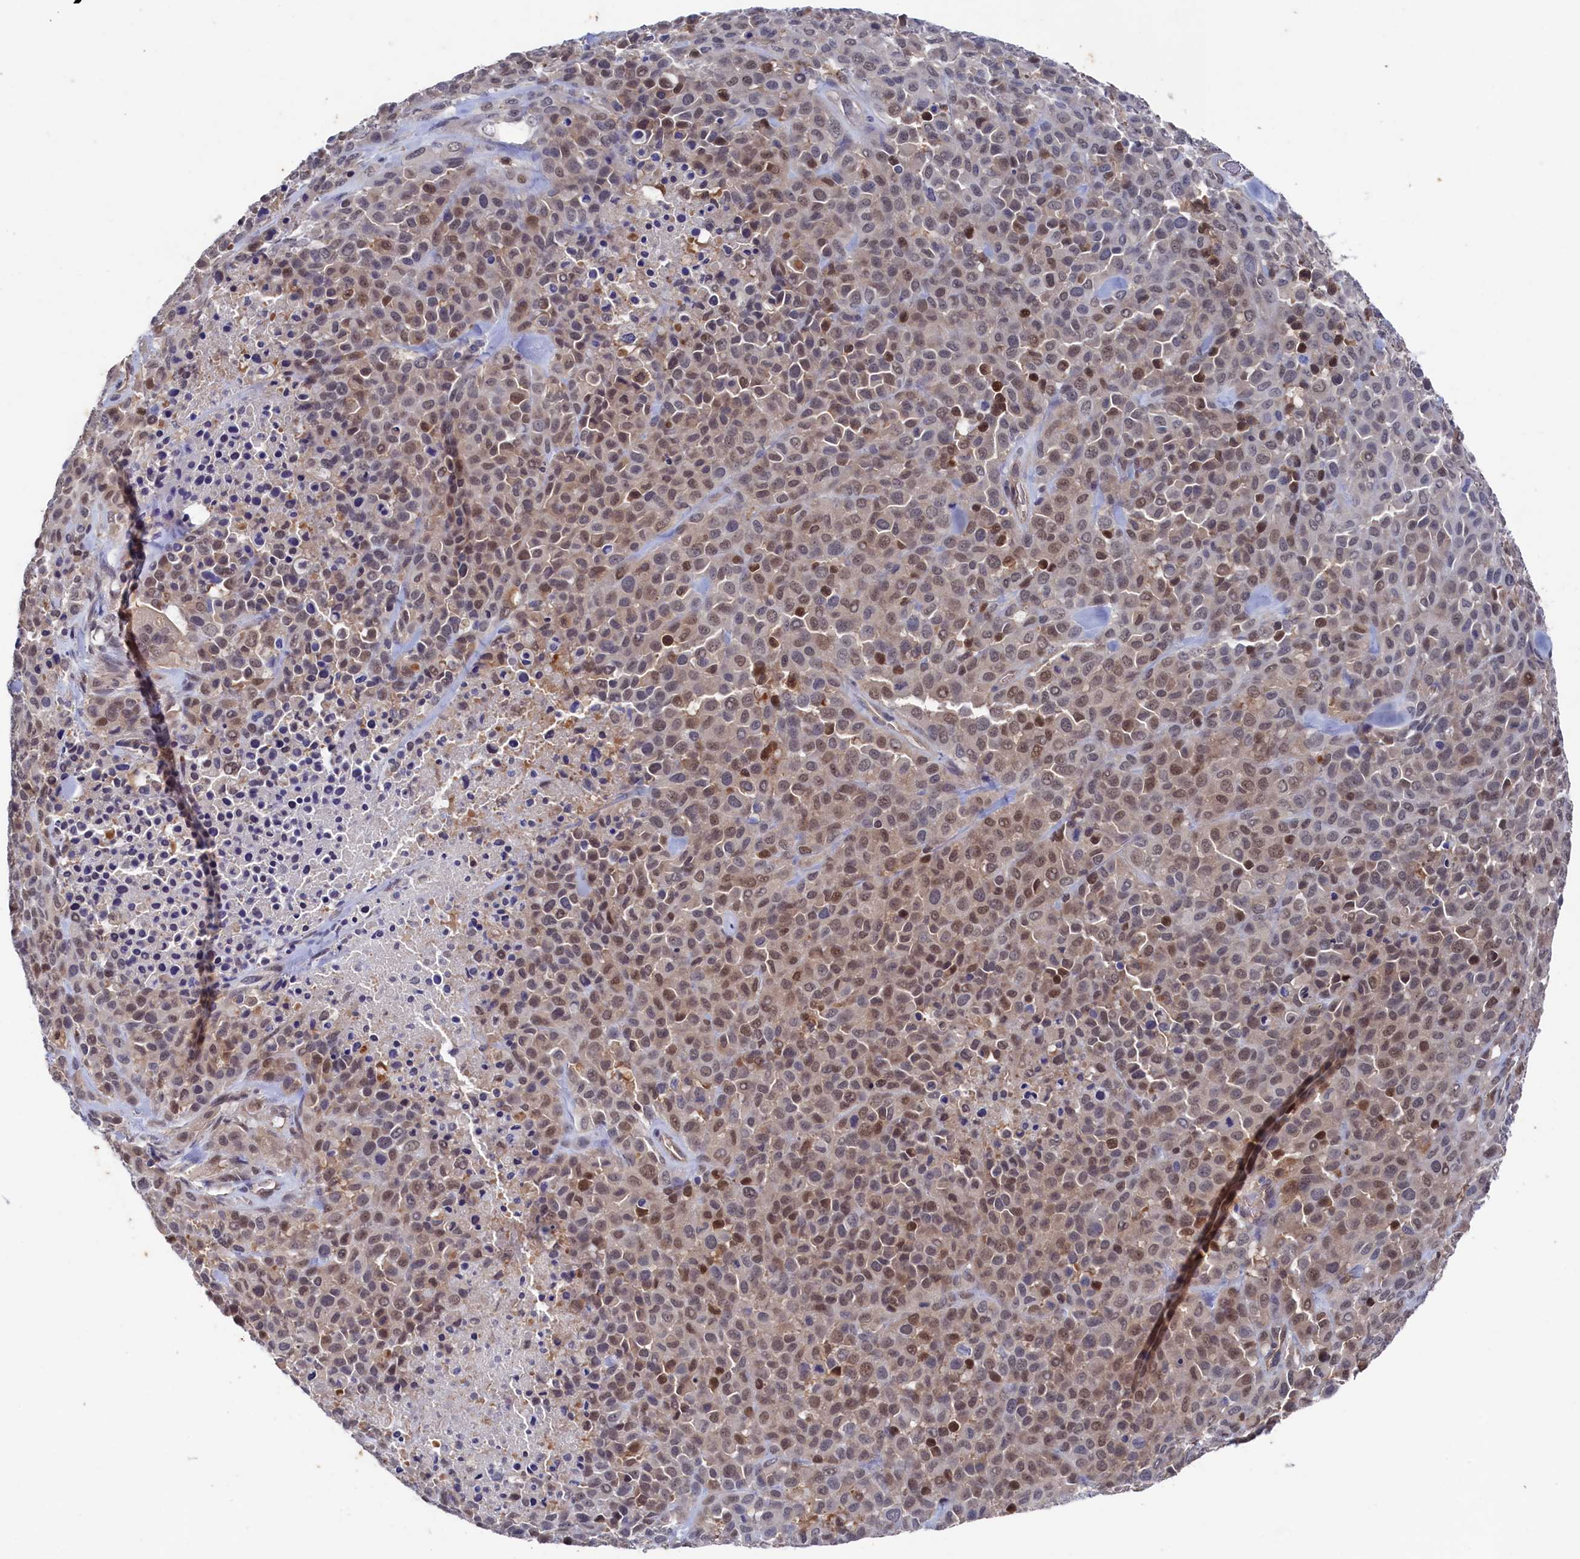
{"staining": {"intensity": "moderate", "quantity": ">75%", "location": "nuclear"}, "tissue": "melanoma", "cell_type": "Tumor cells", "image_type": "cancer", "snomed": [{"axis": "morphology", "description": "Malignant melanoma, Metastatic site"}, {"axis": "topography", "description": "Skin"}], "caption": "Protein analysis of malignant melanoma (metastatic site) tissue demonstrates moderate nuclear positivity in about >75% of tumor cells. (DAB (3,3'-diaminobenzidine) IHC, brown staining for protein, blue staining for nuclei).", "gene": "RNH1", "patient": {"sex": "female", "age": 81}}